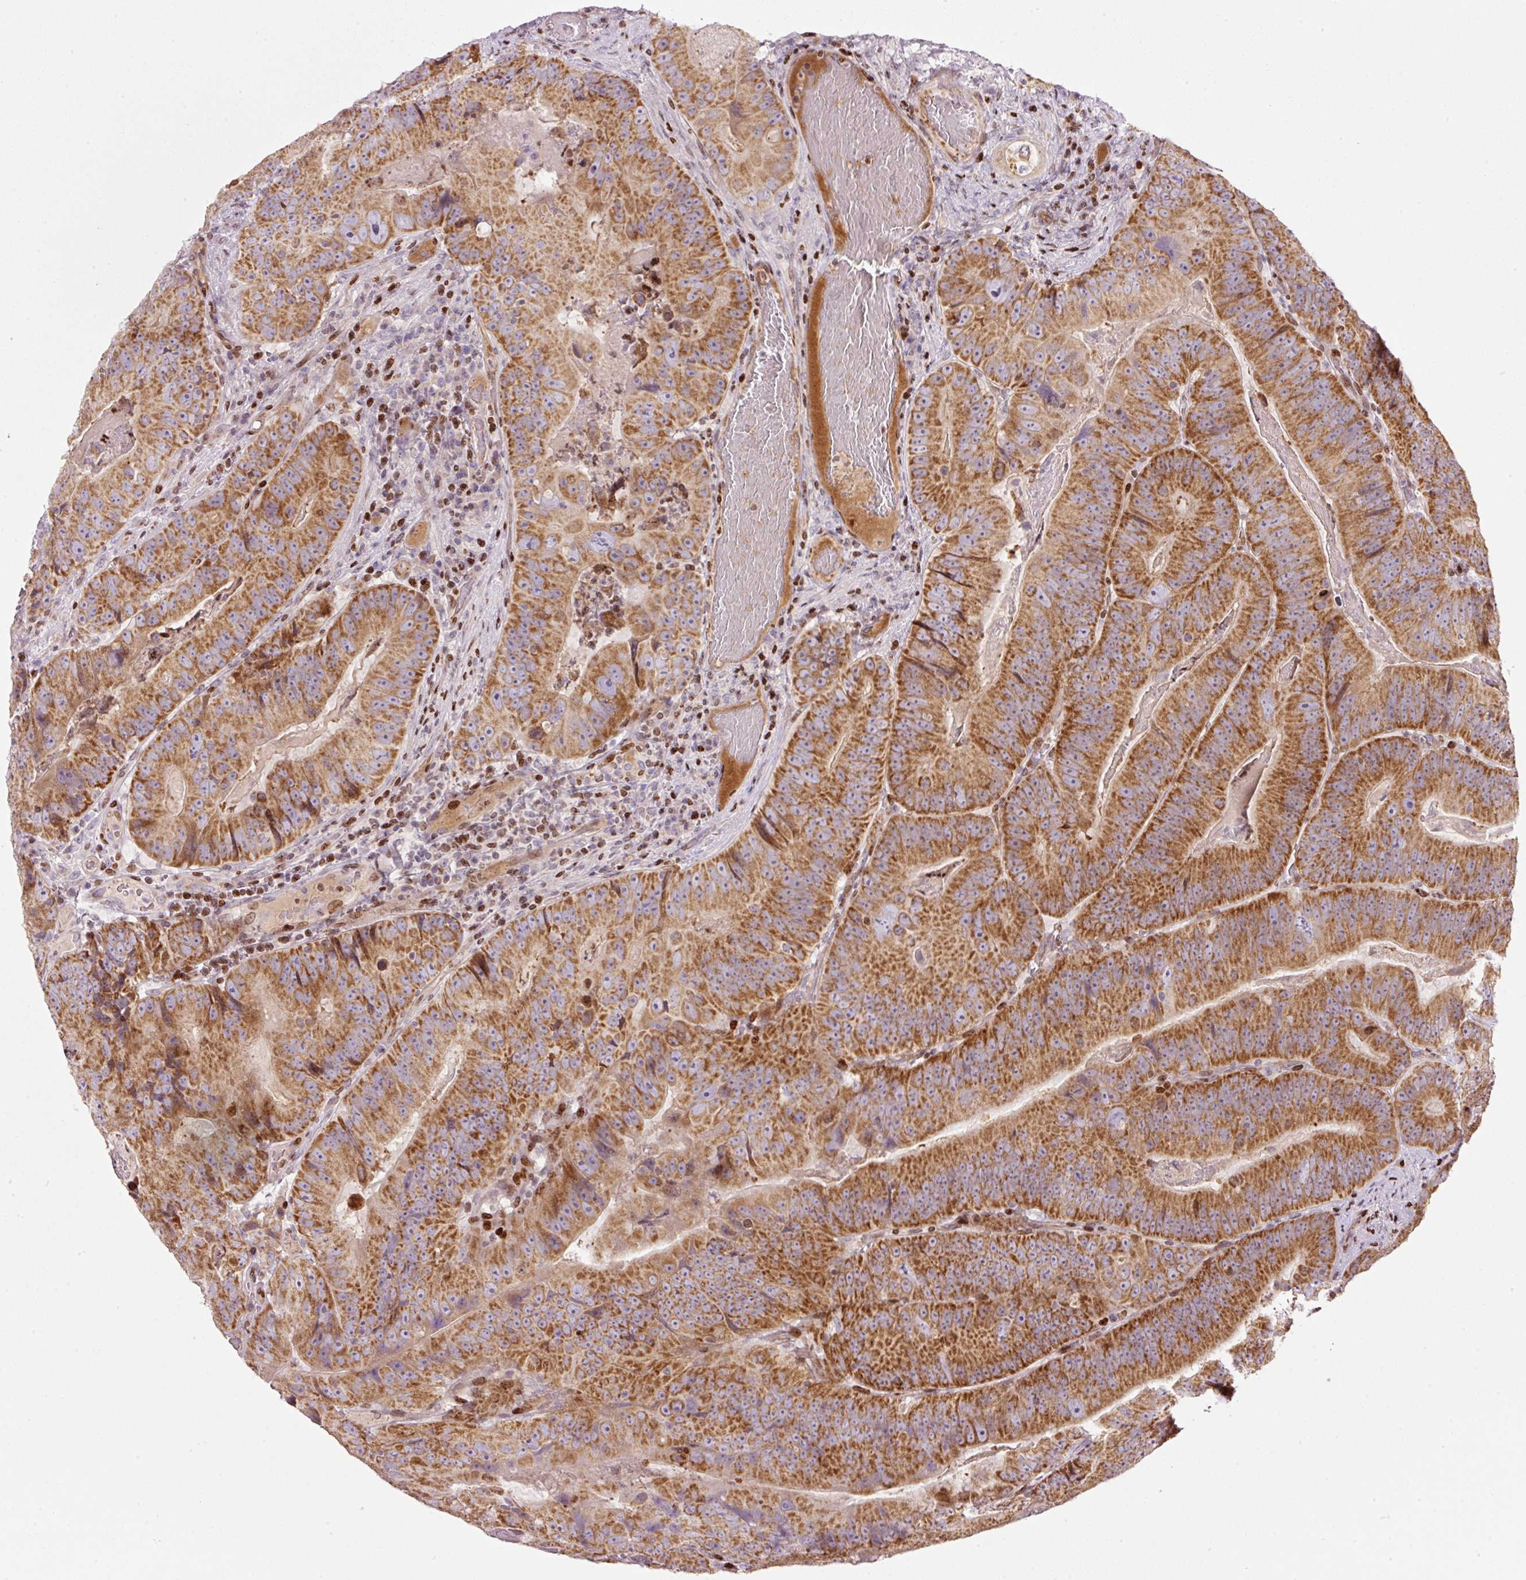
{"staining": {"intensity": "strong", "quantity": ">75%", "location": "cytoplasmic/membranous"}, "tissue": "colorectal cancer", "cell_type": "Tumor cells", "image_type": "cancer", "snomed": [{"axis": "morphology", "description": "Adenocarcinoma, NOS"}, {"axis": "topography", "description": "Colon"}], "caption": "DAB (3,3'-diaminobenzidine) immunohistochemical staining of colorectal cancer (adenocarcinoma) exhibits strong cytoplasmic/membranous protein expression in about >75% of tumor cells. (DAB IHC with brightfield microscopy, high magnification).", "gene": "TMEM8B", "patient": {"sex": "female", "age": 86}}